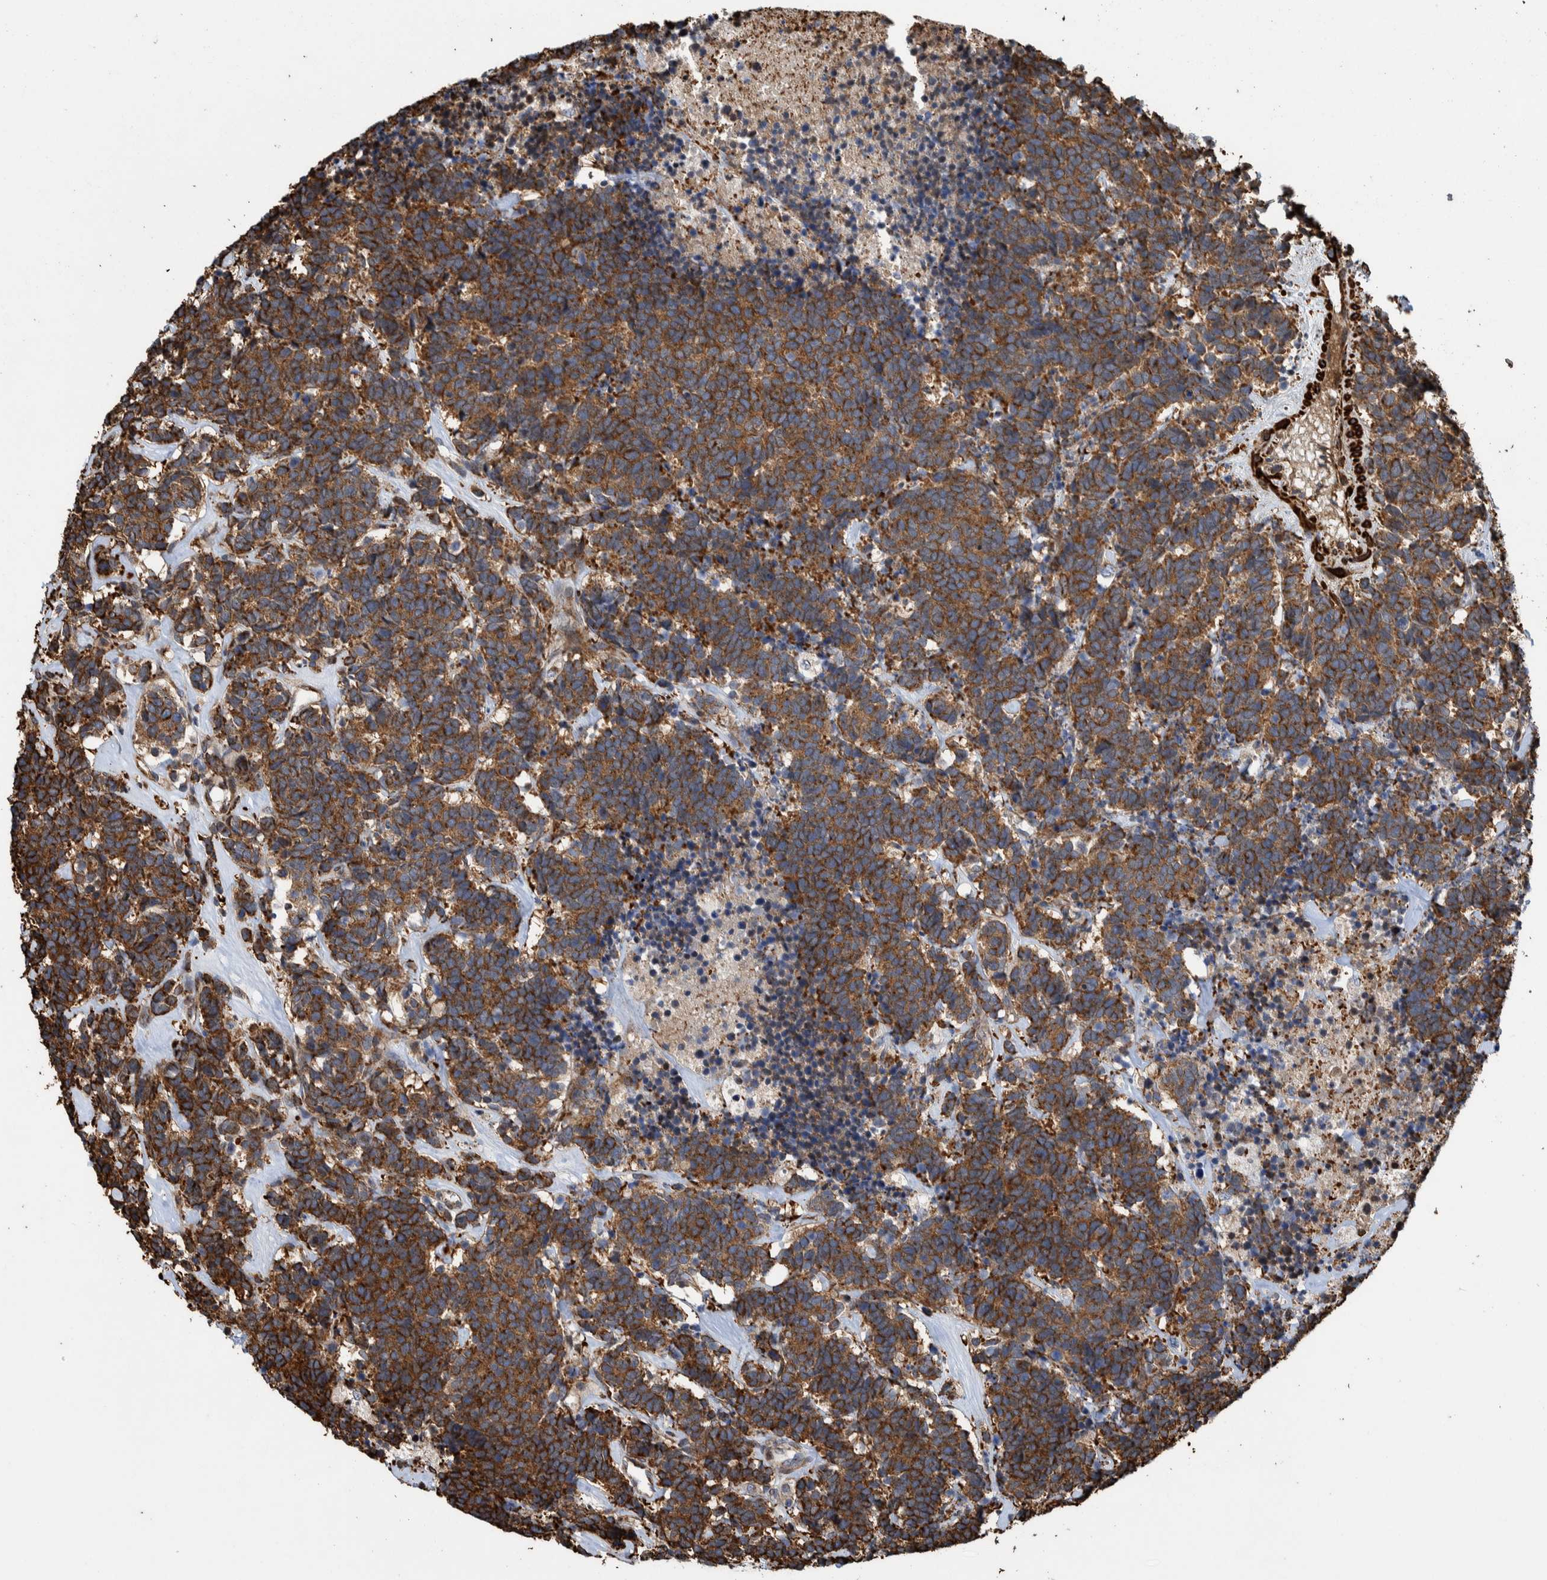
{"staining": {"intensity": "strong", "quantity": ">75%", "location": "cytoplasmic/membranous"}, "tissue": "carcinoid", "cell_type": "Tumor cells", "image_type": "cancer", "snomed": [{"axis": "morphology", "description": "Carcinoma, NOS"}, {"axis": "morphology", "description": "Carcinoid, malignant, NOS"}, {"axis": "topography", "description": "Urinary bladder"}], "caption": "A micrograph of carcinoid stained for a protein displays strong cytoplasmic/membranous brown staining in tumor cells.", "gene": "CCDC57", "patient": {"sex": "male", "age": 57}}